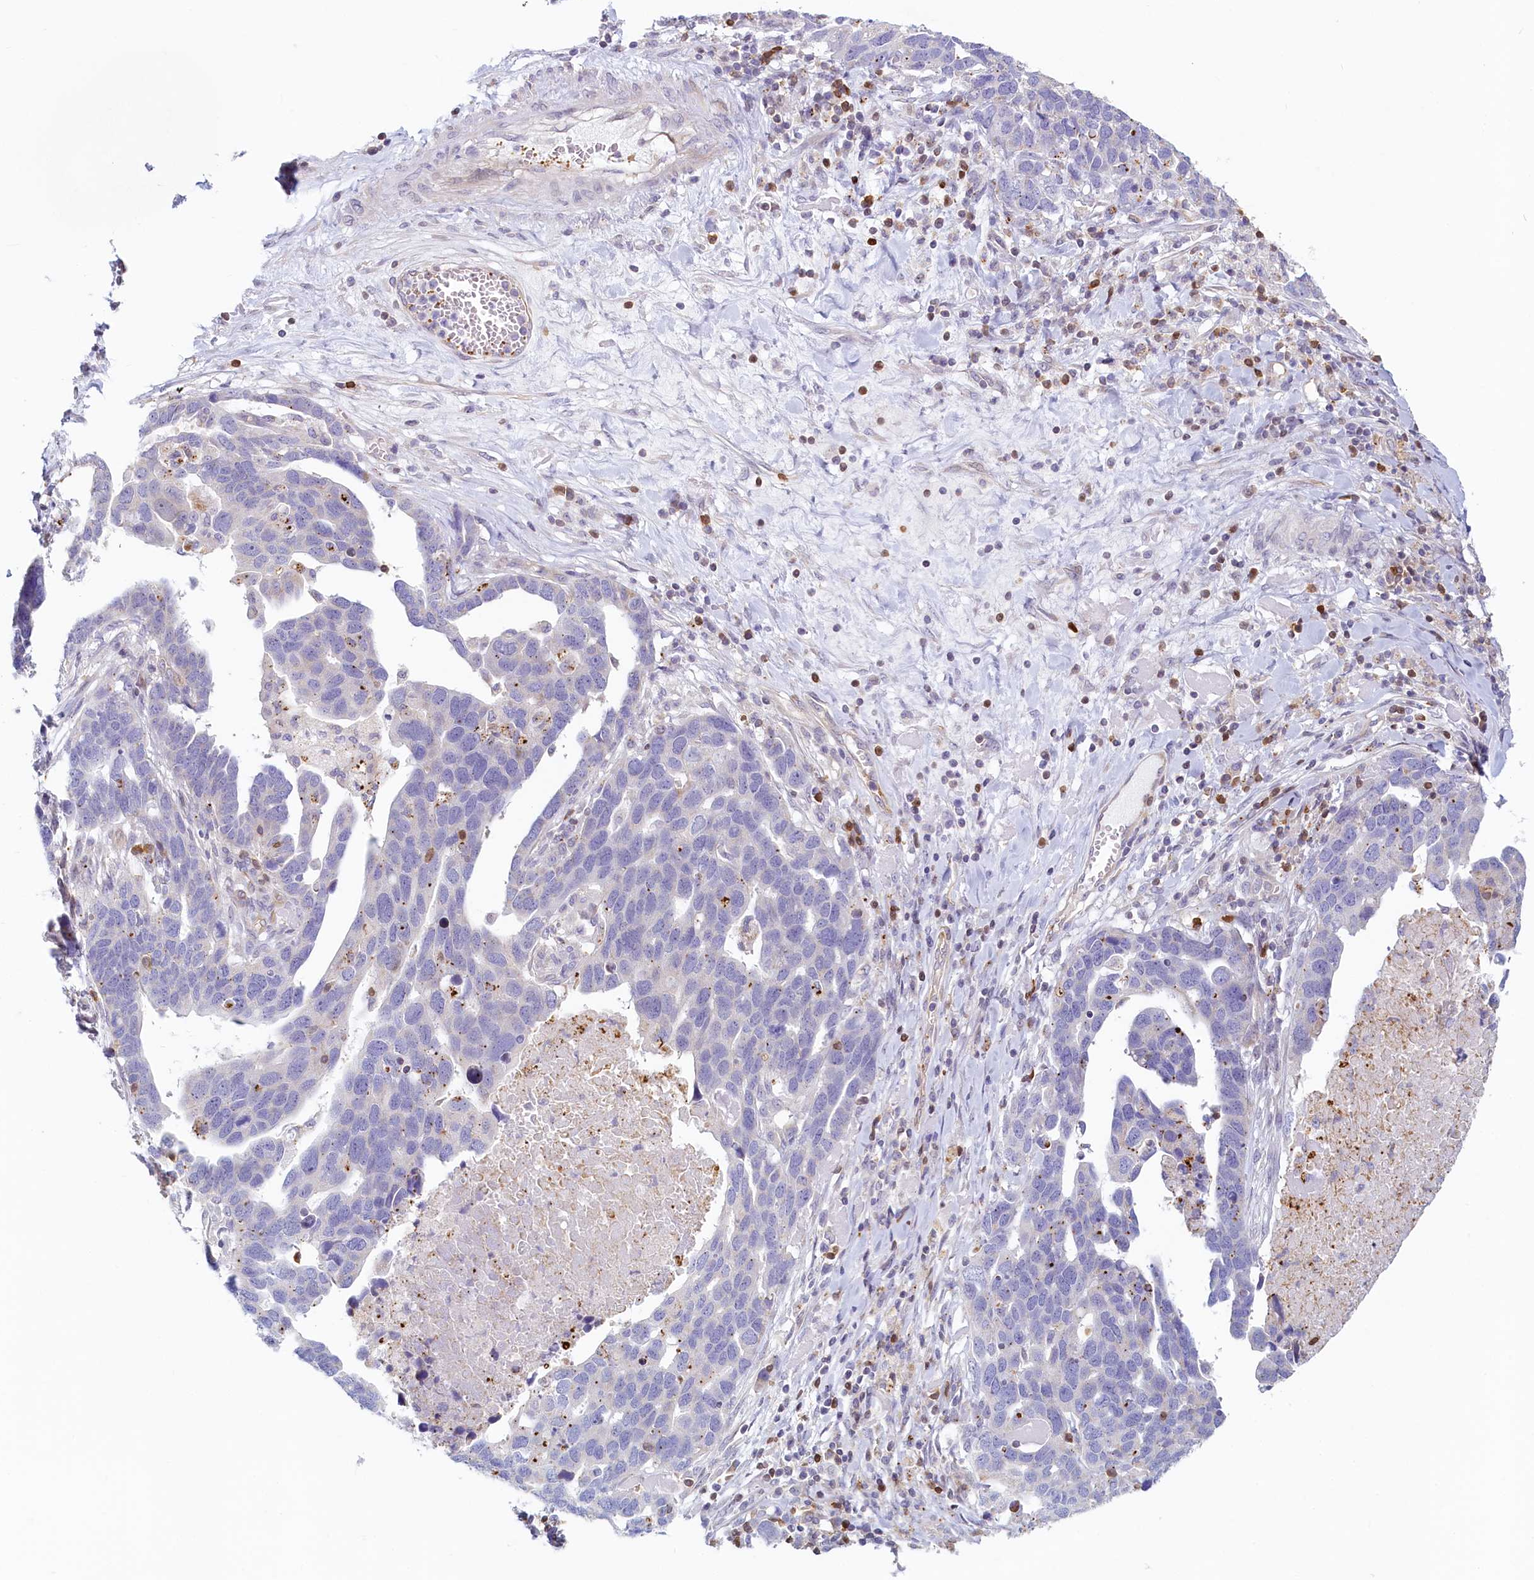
{"staining": {"intensity": "negative", "quantity": "none", "location": "none"}, "tissue": "ovarian cancer", "cell_type": "Tumor cells", "image_type": "cancer", "snomed": [{"axis": "morphology", "description": "Cystadenocarcinoma, serous, NOS"}, {"axis": "topography", "description": "Ovary"}], "caption": "The histopathology image demonstrates no significant staining in tumor cells of ovarian serous cystadenocarcinoma.", "gene": "LMOD3", "patient": {"sex": "female", "age": 54}}